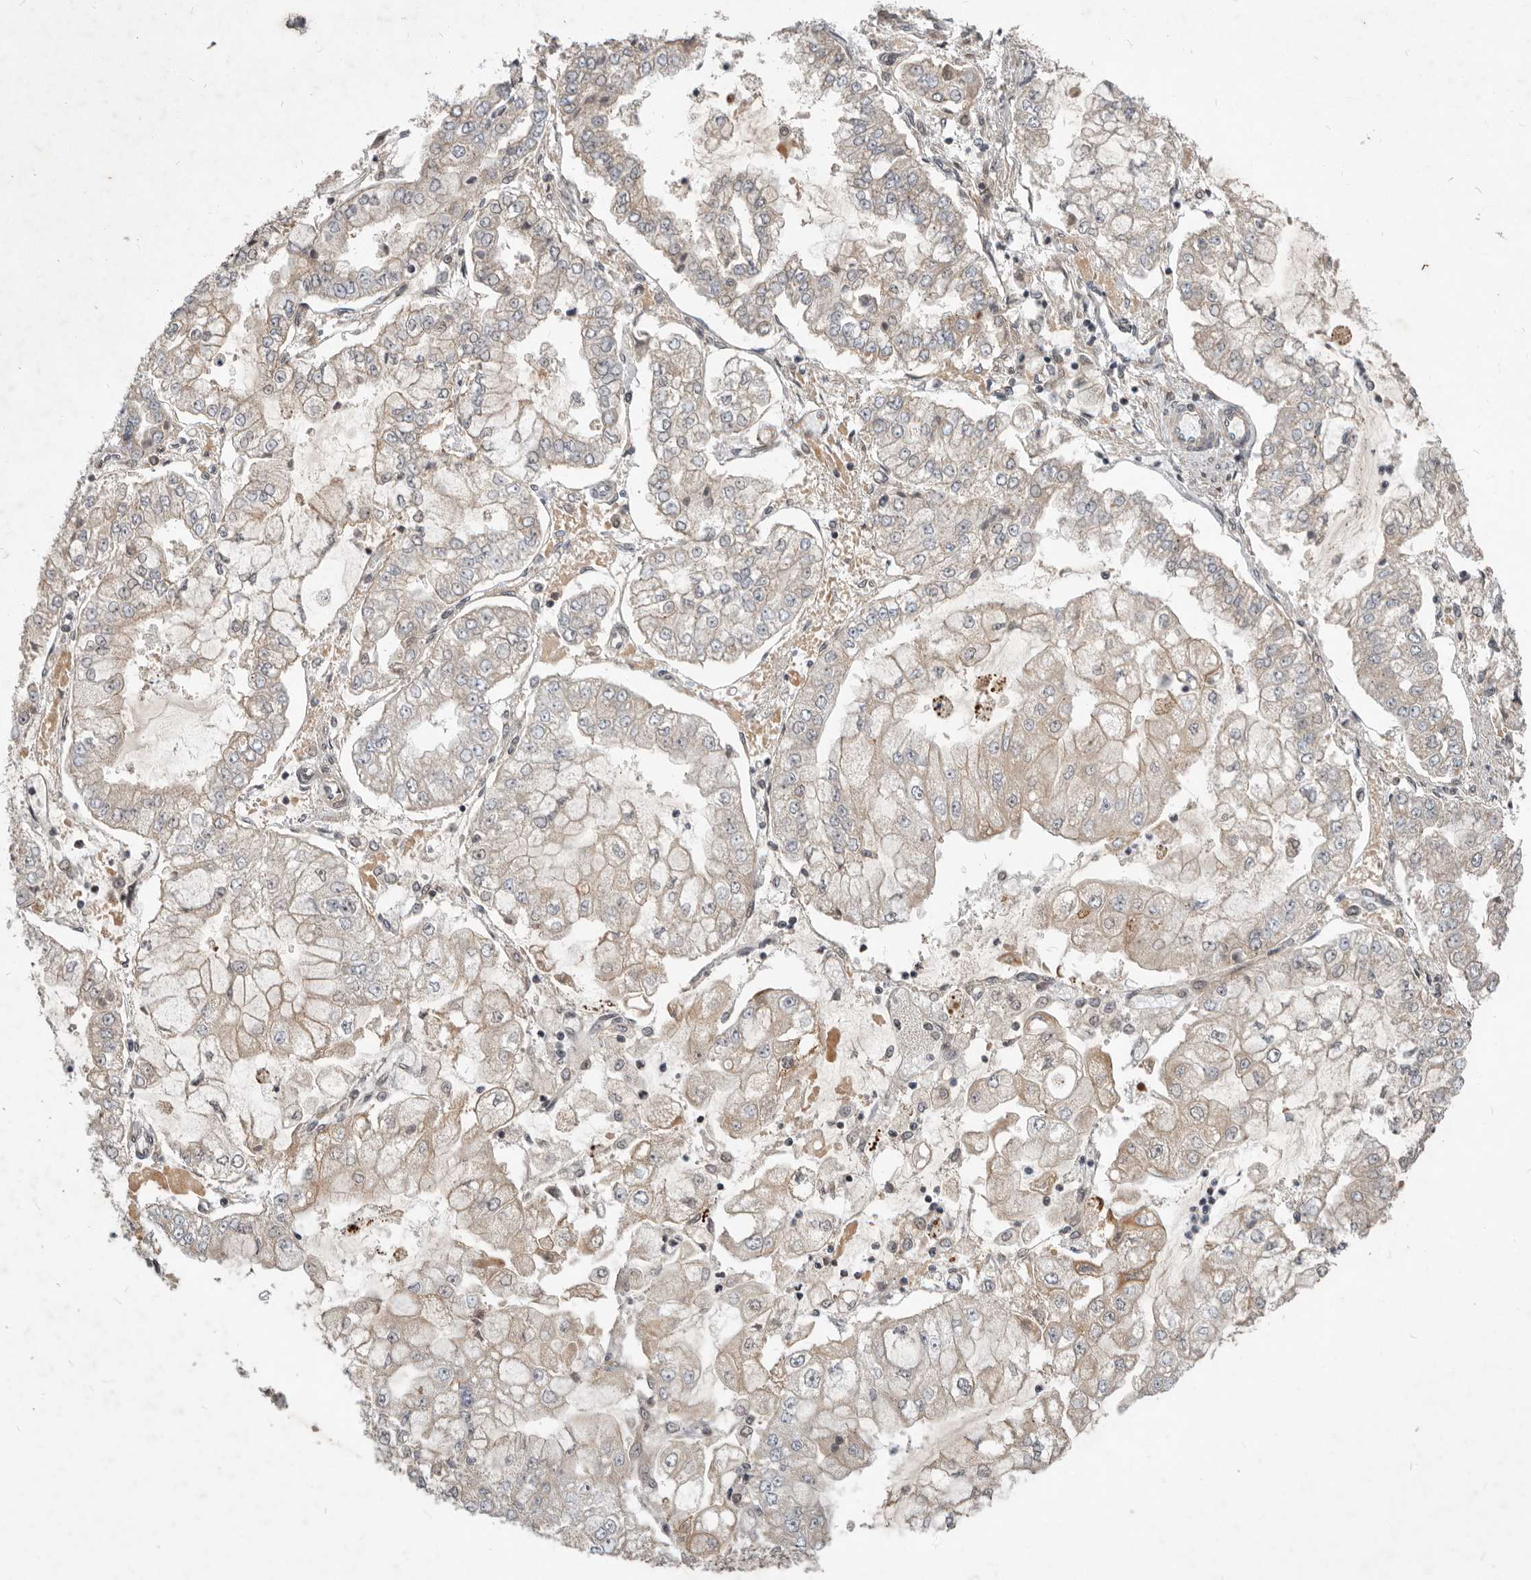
{"staining": {"intensity": "weak", "quantity": "<25%", "location": "cytoplasmic/membranous"}, "tissue": "stomach cancer", "cell_type": "Tumor cells", "image_type": "cancer", "snomed": [{"axis": "morphology", "description": "Adenocarcinoma, NOS"}, {"axis": "topography", "description": "Stomach"}], "caption": "An IHC histopathology image of adenocarcinoma (stomach) is shown. There is no staining in tumor cells of adenocarcinoma (stomach).", "gene": "NPY4R", "patient": {"sex": "male", "age": 76}}